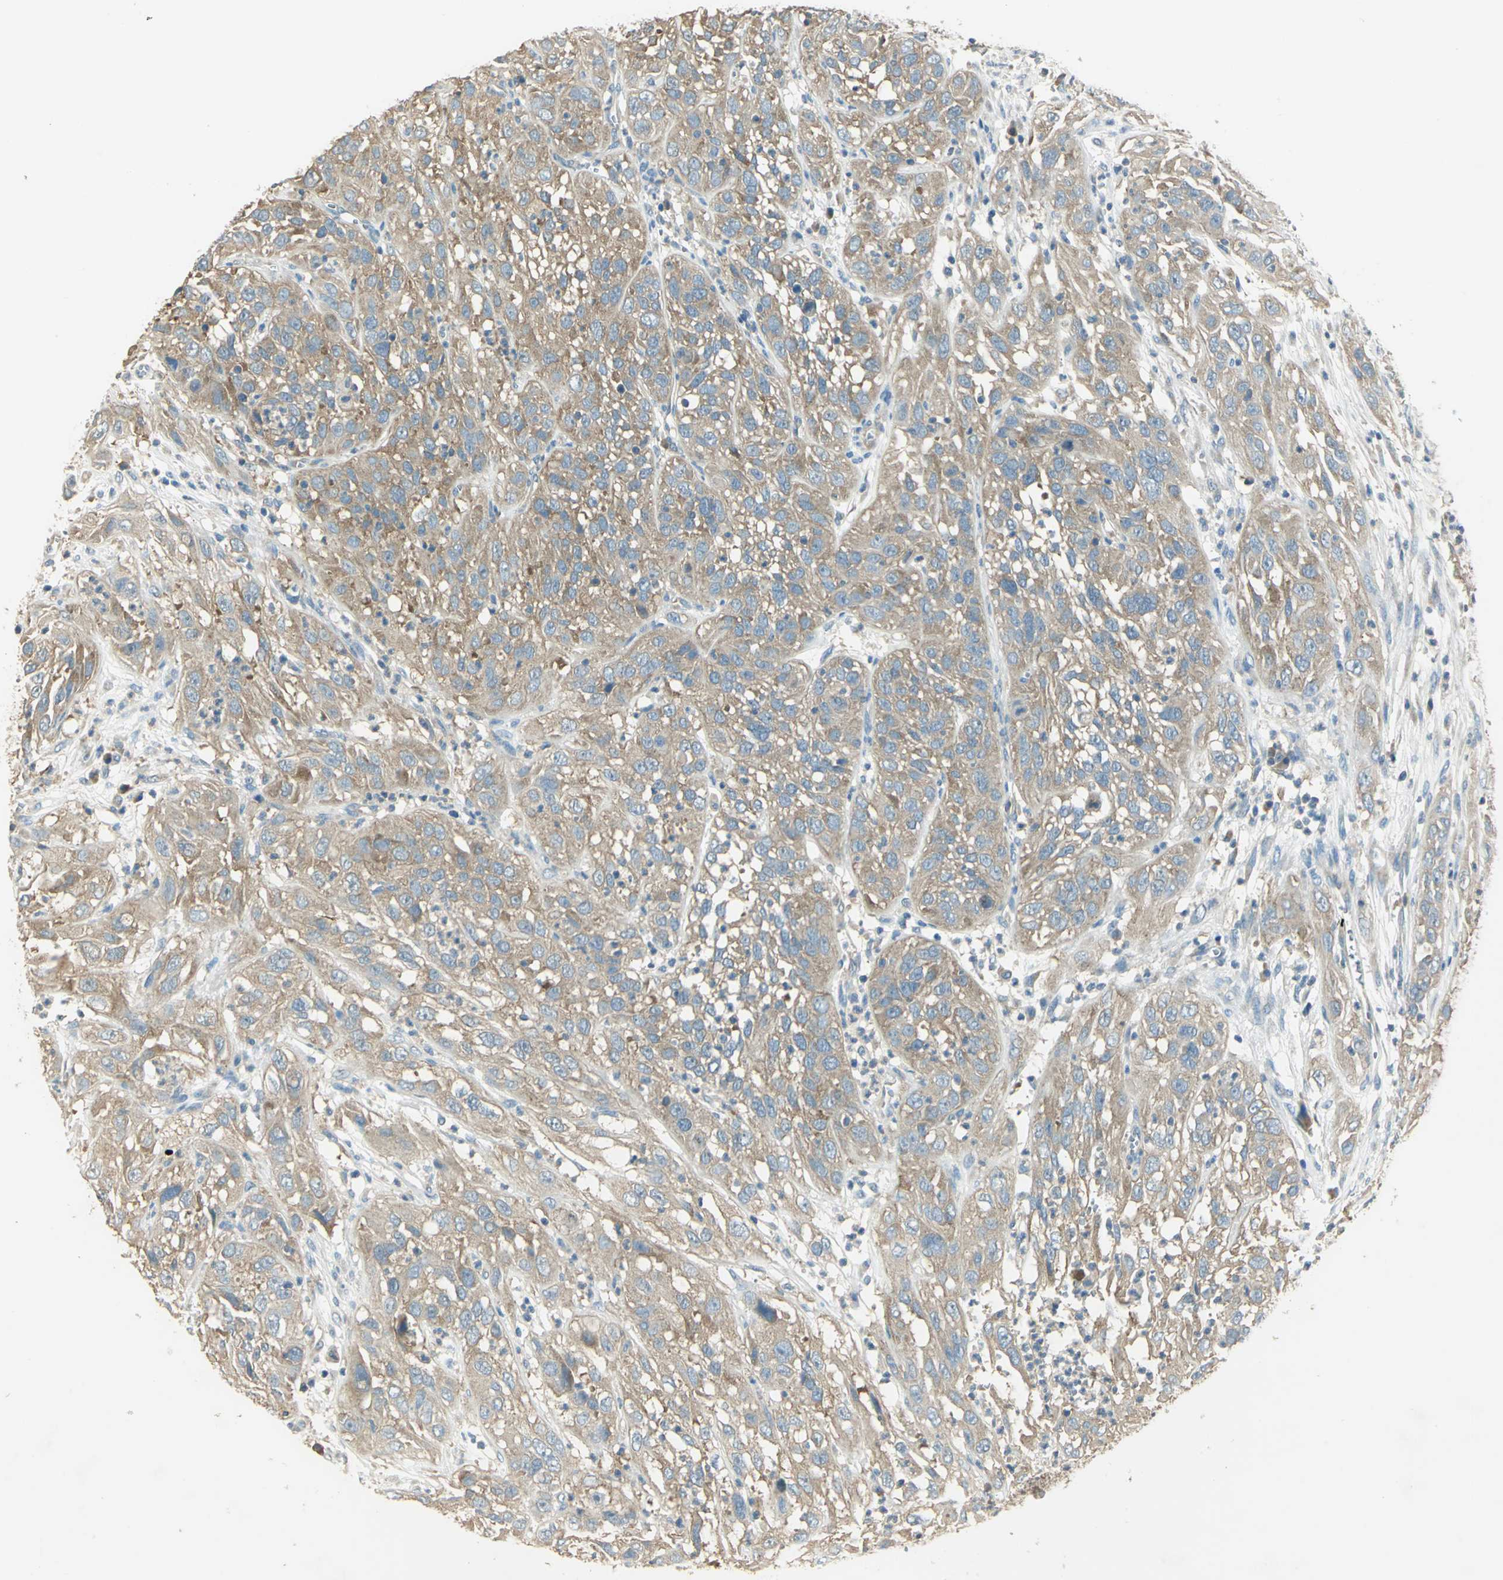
{"staining": {"intensity": "moderate", "quantity": ">75%", "location": "cytoplasmic/membranous"}, "tissue": "cervical cancer", "cell_type": "Tumor cells", "image_type": "cancer", "snomed": [{"axis": "morphology", "description": "Squamous cell carcinoma, NOS"}, {"axis": "topography", "description": "Cervix"}], "caption": "Cervical cancer (squamous cell carcinoma) was stained to show a protein in brown. There is medium levels of moderate cytoplasmic/membranous expression in approximately >75% of tumor cells.", "gene": "SHC2", "patient": {"sex": "female", "age": 32}}